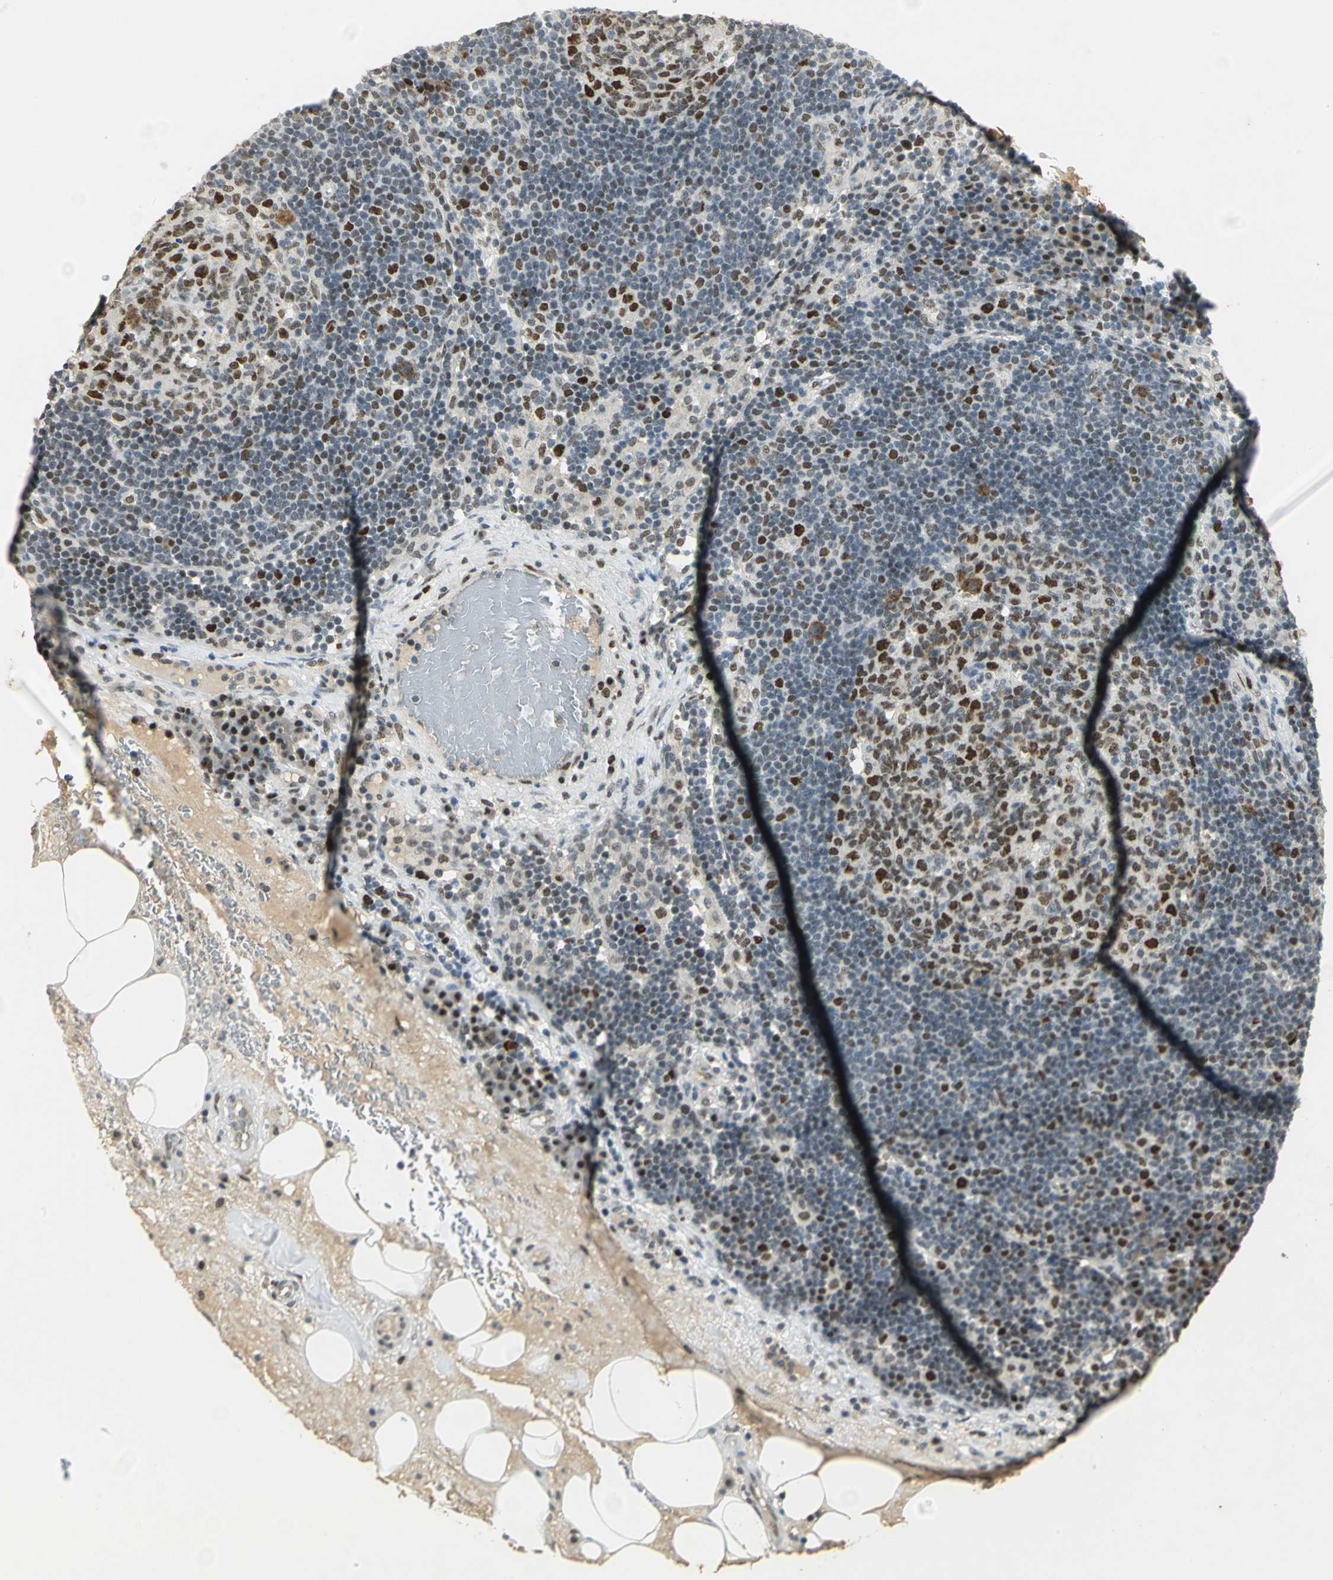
{"staining": {"intensity": "strong", "quantity": ">75%", "location": "nuclear"}, "tissue": "lymph node", "cell_type": "Germinal center cells", "image_type": "normal", "snomed": [{"axis": "morphology", "description": "Normal tissue, NOS"}, {"axis": "morphology", "description": "Squamous cell carcinoma, metastatic, NOS"}, {"axis": "topography", "description": "Lymph node"}], "caption": "The photomicrograph demonstrates a brown stain indicating the presence of a protein in the nuclear of germinal center cells in lymph node. (brown staining indicates protein expression, while blue staining denotes nuclei).", "gene": "AK6", "patient": {"sex": "female", "age": 53}}